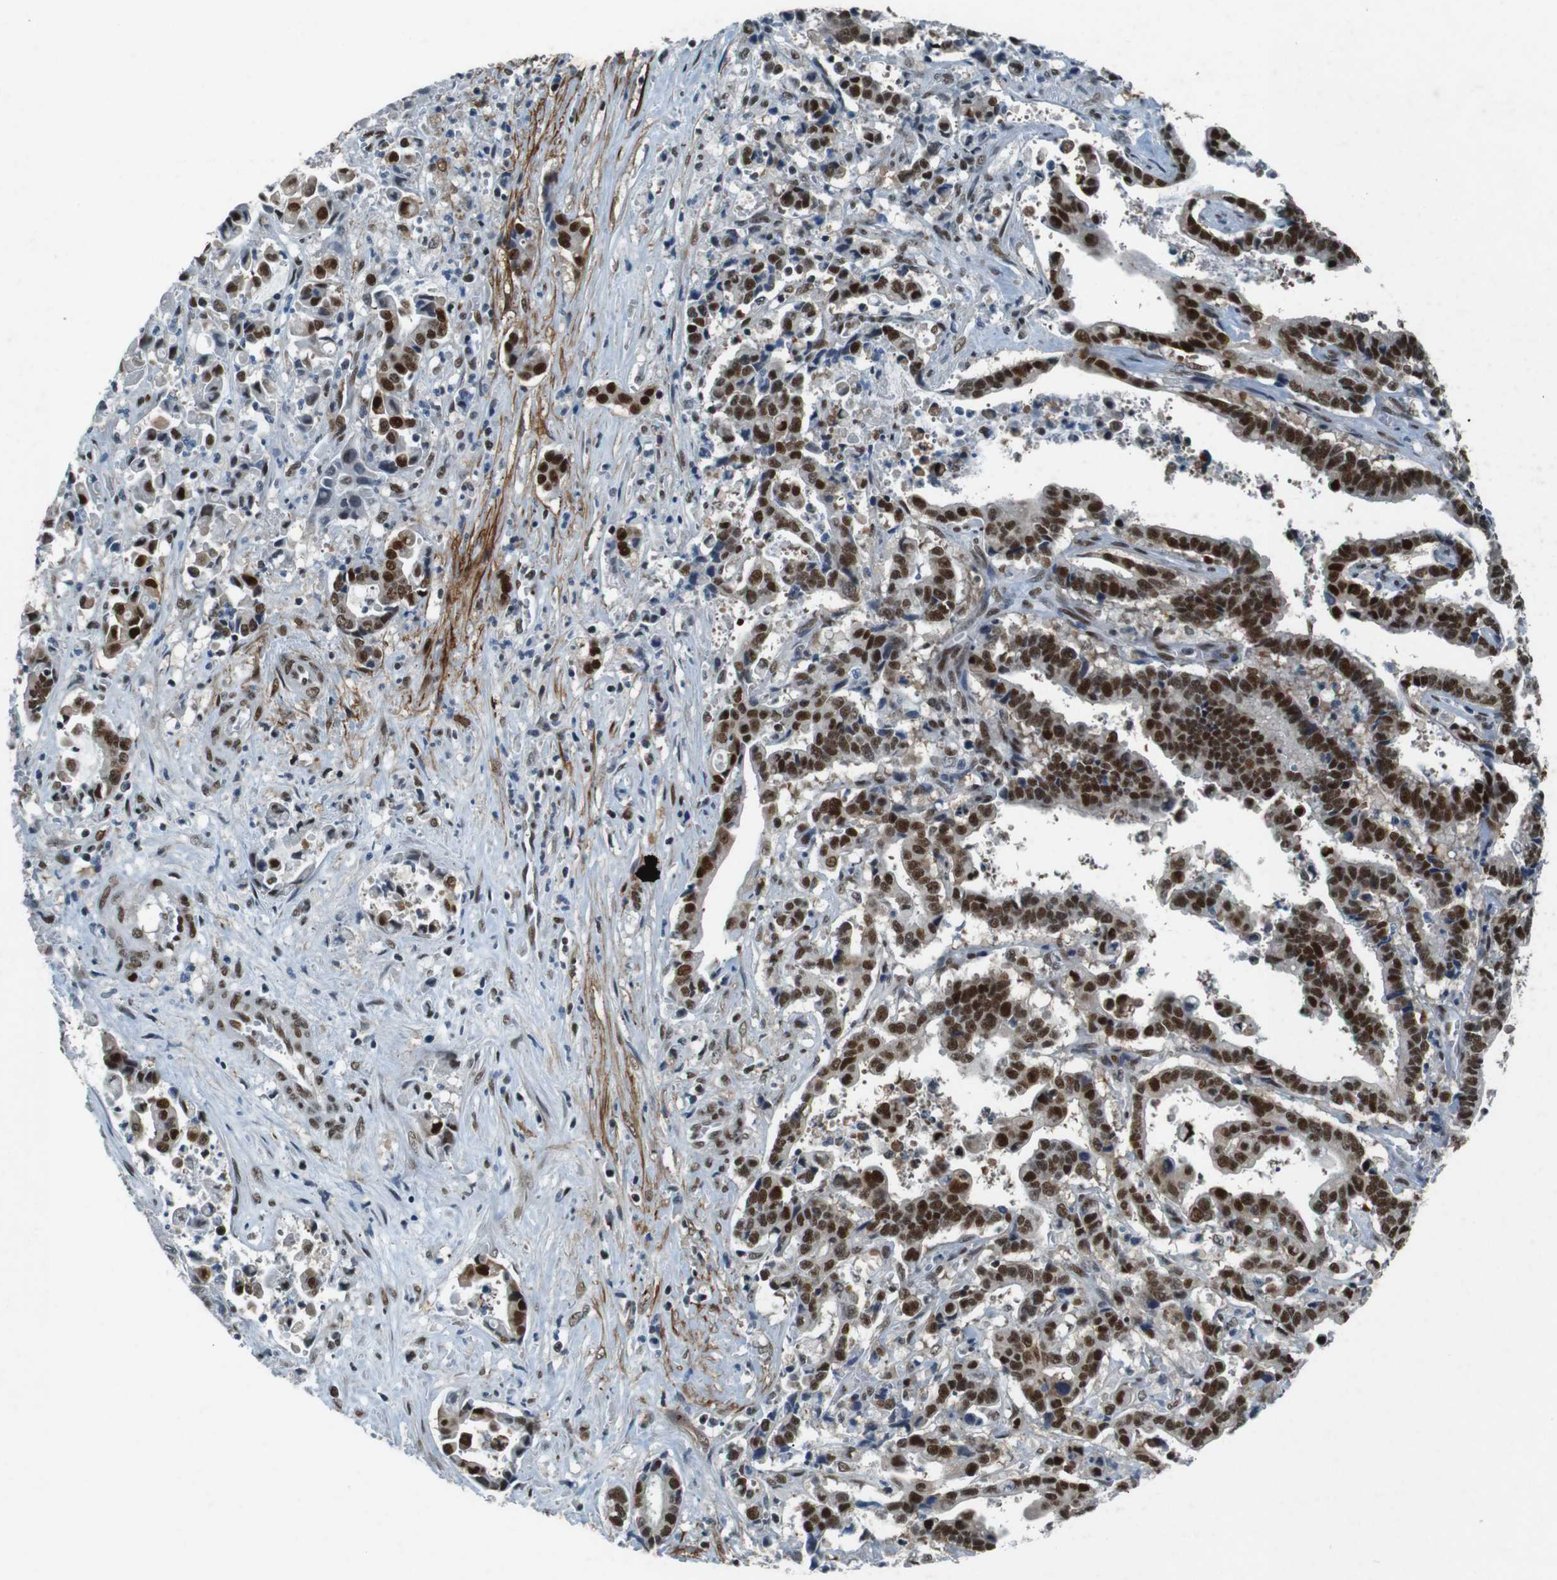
{"staining": {"intensity": "strong", "quantity": ">75%", "location": "nuclear"}, "tissue": "liver cancer", "cell_type": "Tumor cells", "image_type": "cancer", "snomed": [{"axis": "morphology", "description": "Cholangiocarcinoma"}, {"axis": "topography", "description": "Liver"}], "caption": "IHC staining of liver cholangiocarcinoma, which shows high levels of strong nuclear staining in about >75% of tumor cells indicating strong nuclear protein positivity. The staining was performed using DAB (brown) for protein detection and nuclei were counterstained in hematoxylin (blue).", "gene": "HEXIM1", "patient": {"sex": "male", "age": 57}}